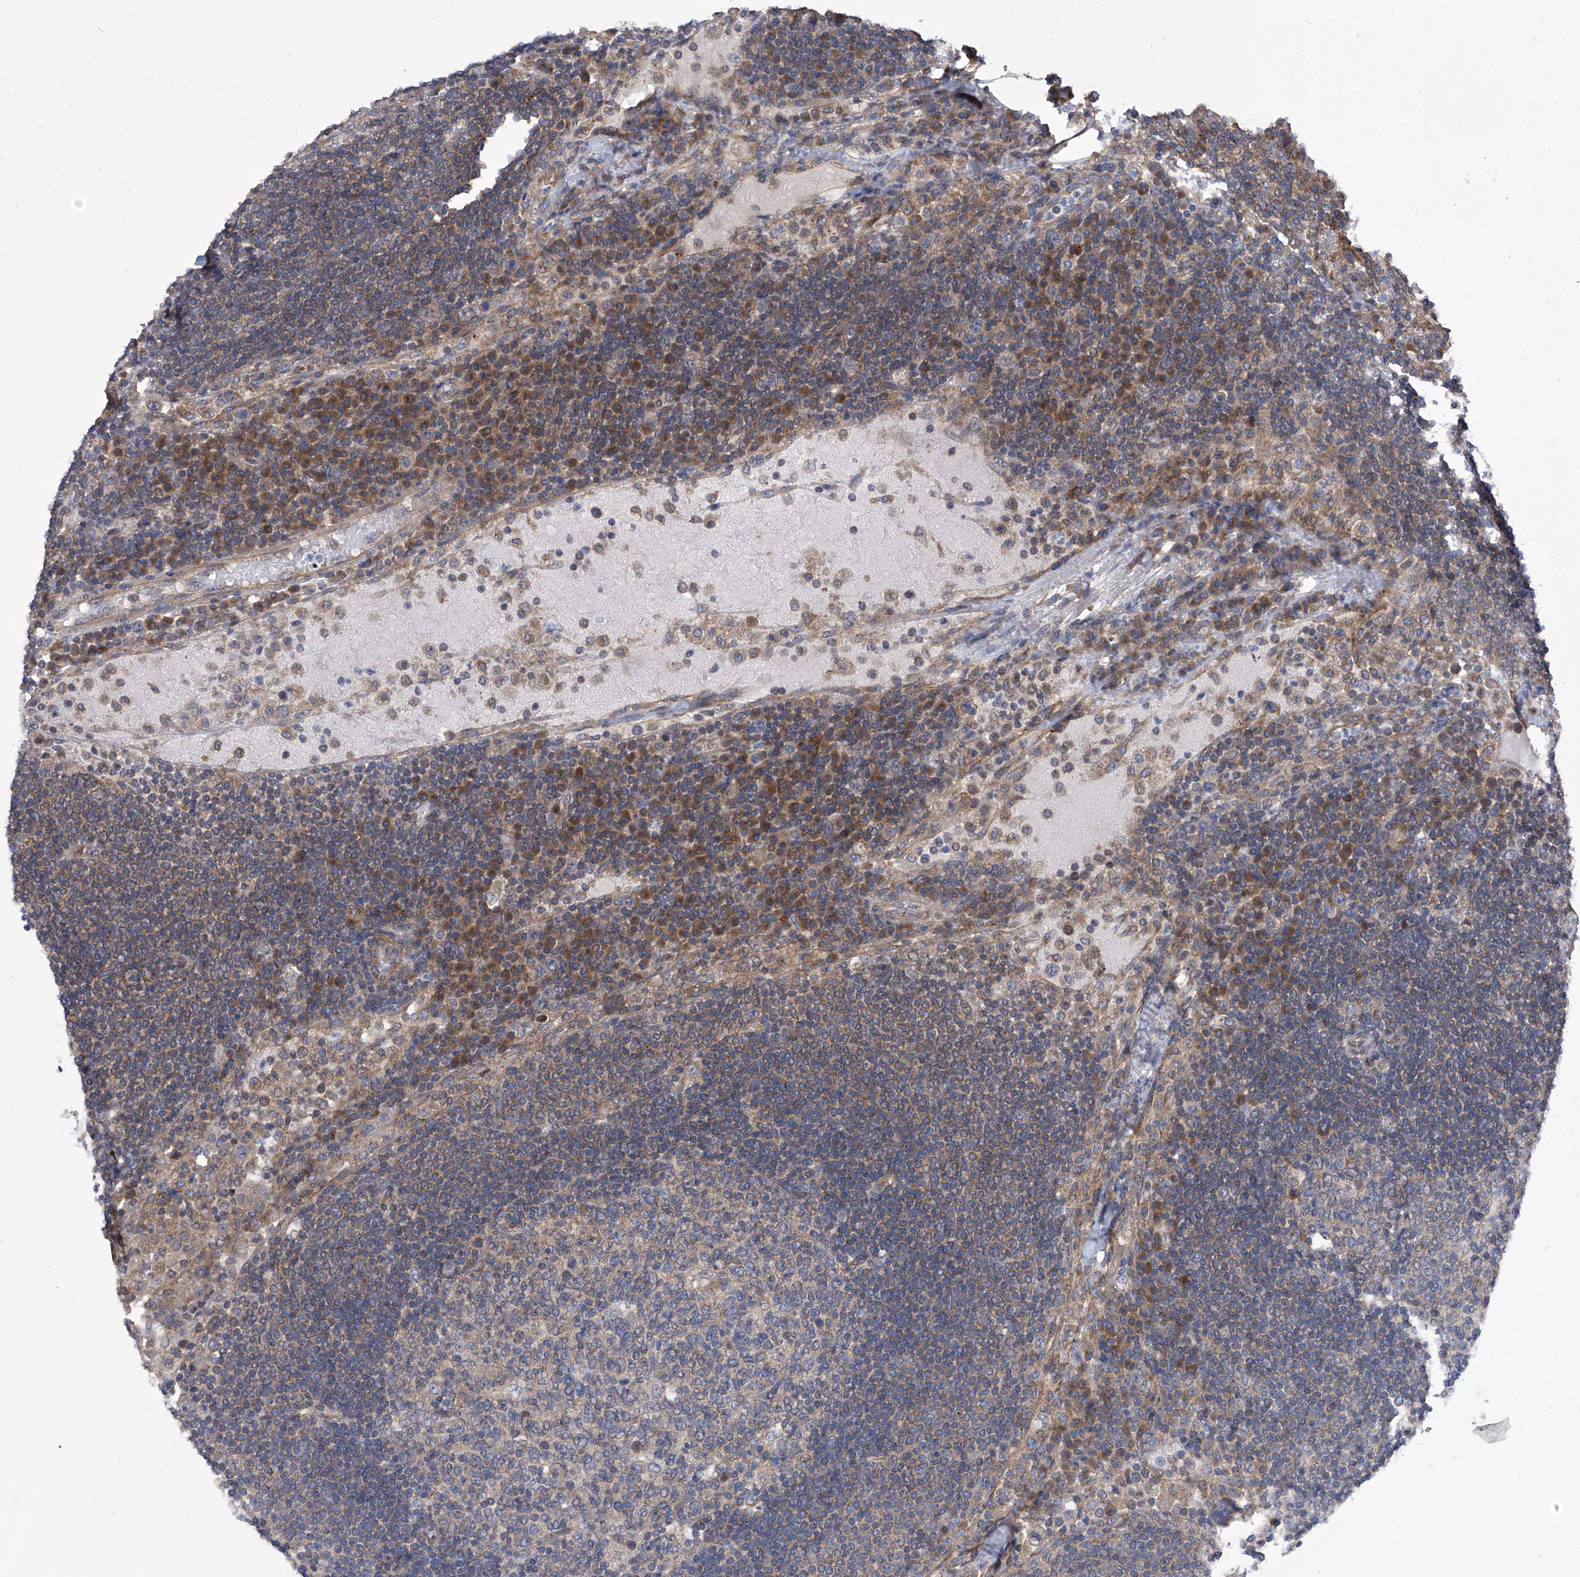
{"staining": {"intensity": "weak", "quantity": "<25%", "location": "cytoplasmic/membranous"}, "tissue": "lymph node", "cell_type": "Germinal center cells", "image_type": "normal", "snomed": [{"axis": "morphology", "description": "Normal tissue, NOS"}, {"axis": "topography", "description": "Lymph node"}], "caption": "IHC image of unremarkable lymph node: human lymph node stained with DAB (3,3'-diaminobenzidine) demonstrates no significant protein expression in germinal center cells.", "gene": "TJAP1", "patient": {"sex": "female", "age": 53}}